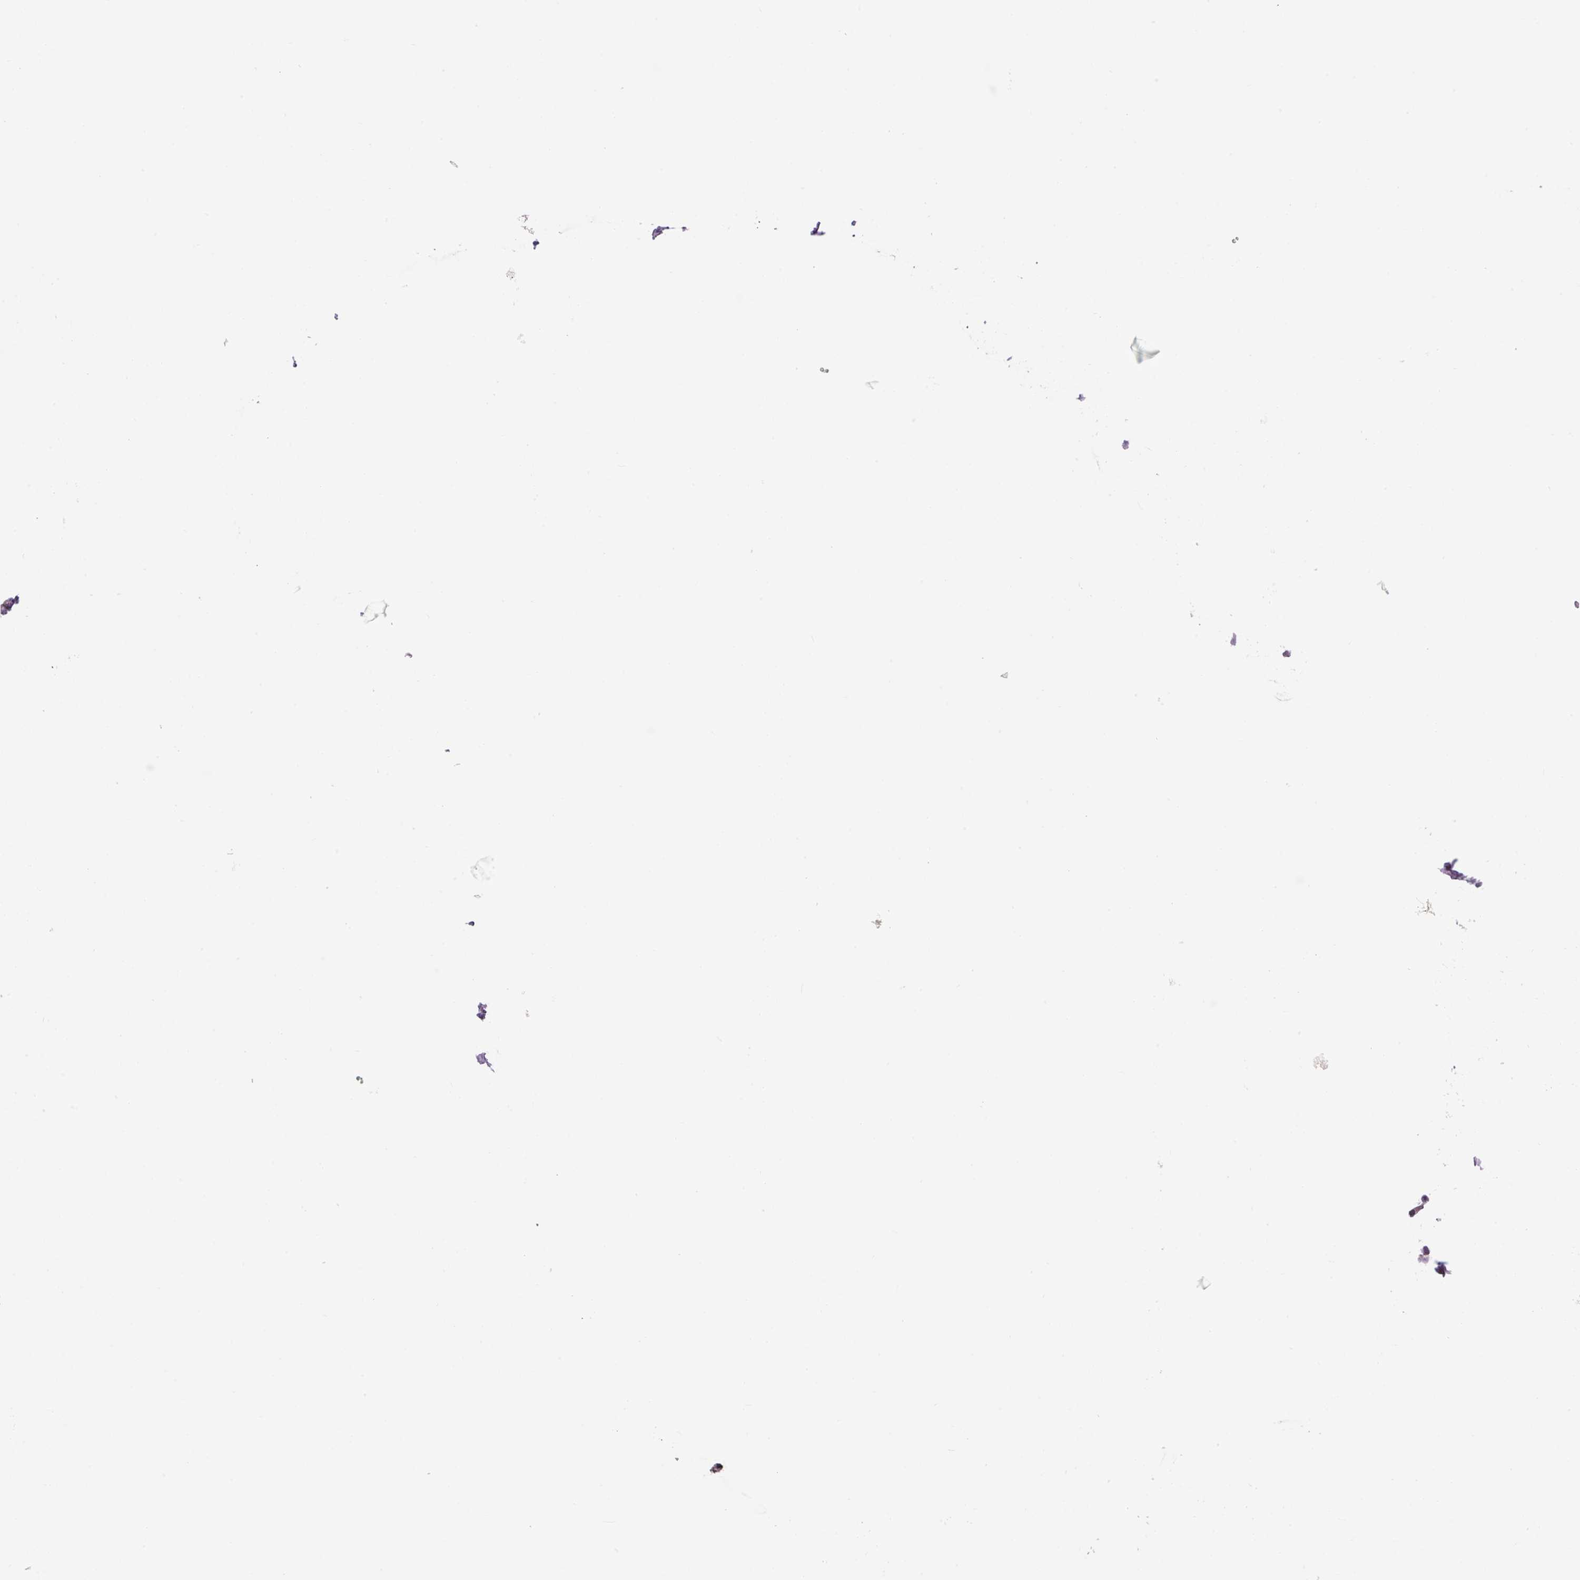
{"staining": {"intensity": "negative", "quantity": "none", "location": "none"}, "tissue": "breast cancer", "cell_type": "Tumor cells", "image_type": "cancer", "snomed": [{"axis": "morphology", "description": "Lobular carcinoma"}, {"axis": "topography", "description": "Breast"}], "caption": "IHC image of human breast cancer stained for a protein (brown), which reveals no positivity in tumor cells. (Brightfield microscopy of DAB immunohistochemistry (IHC) at high magnification).", "gene": "HNF1A", "patient": {"sex": "female", "age": 58}}